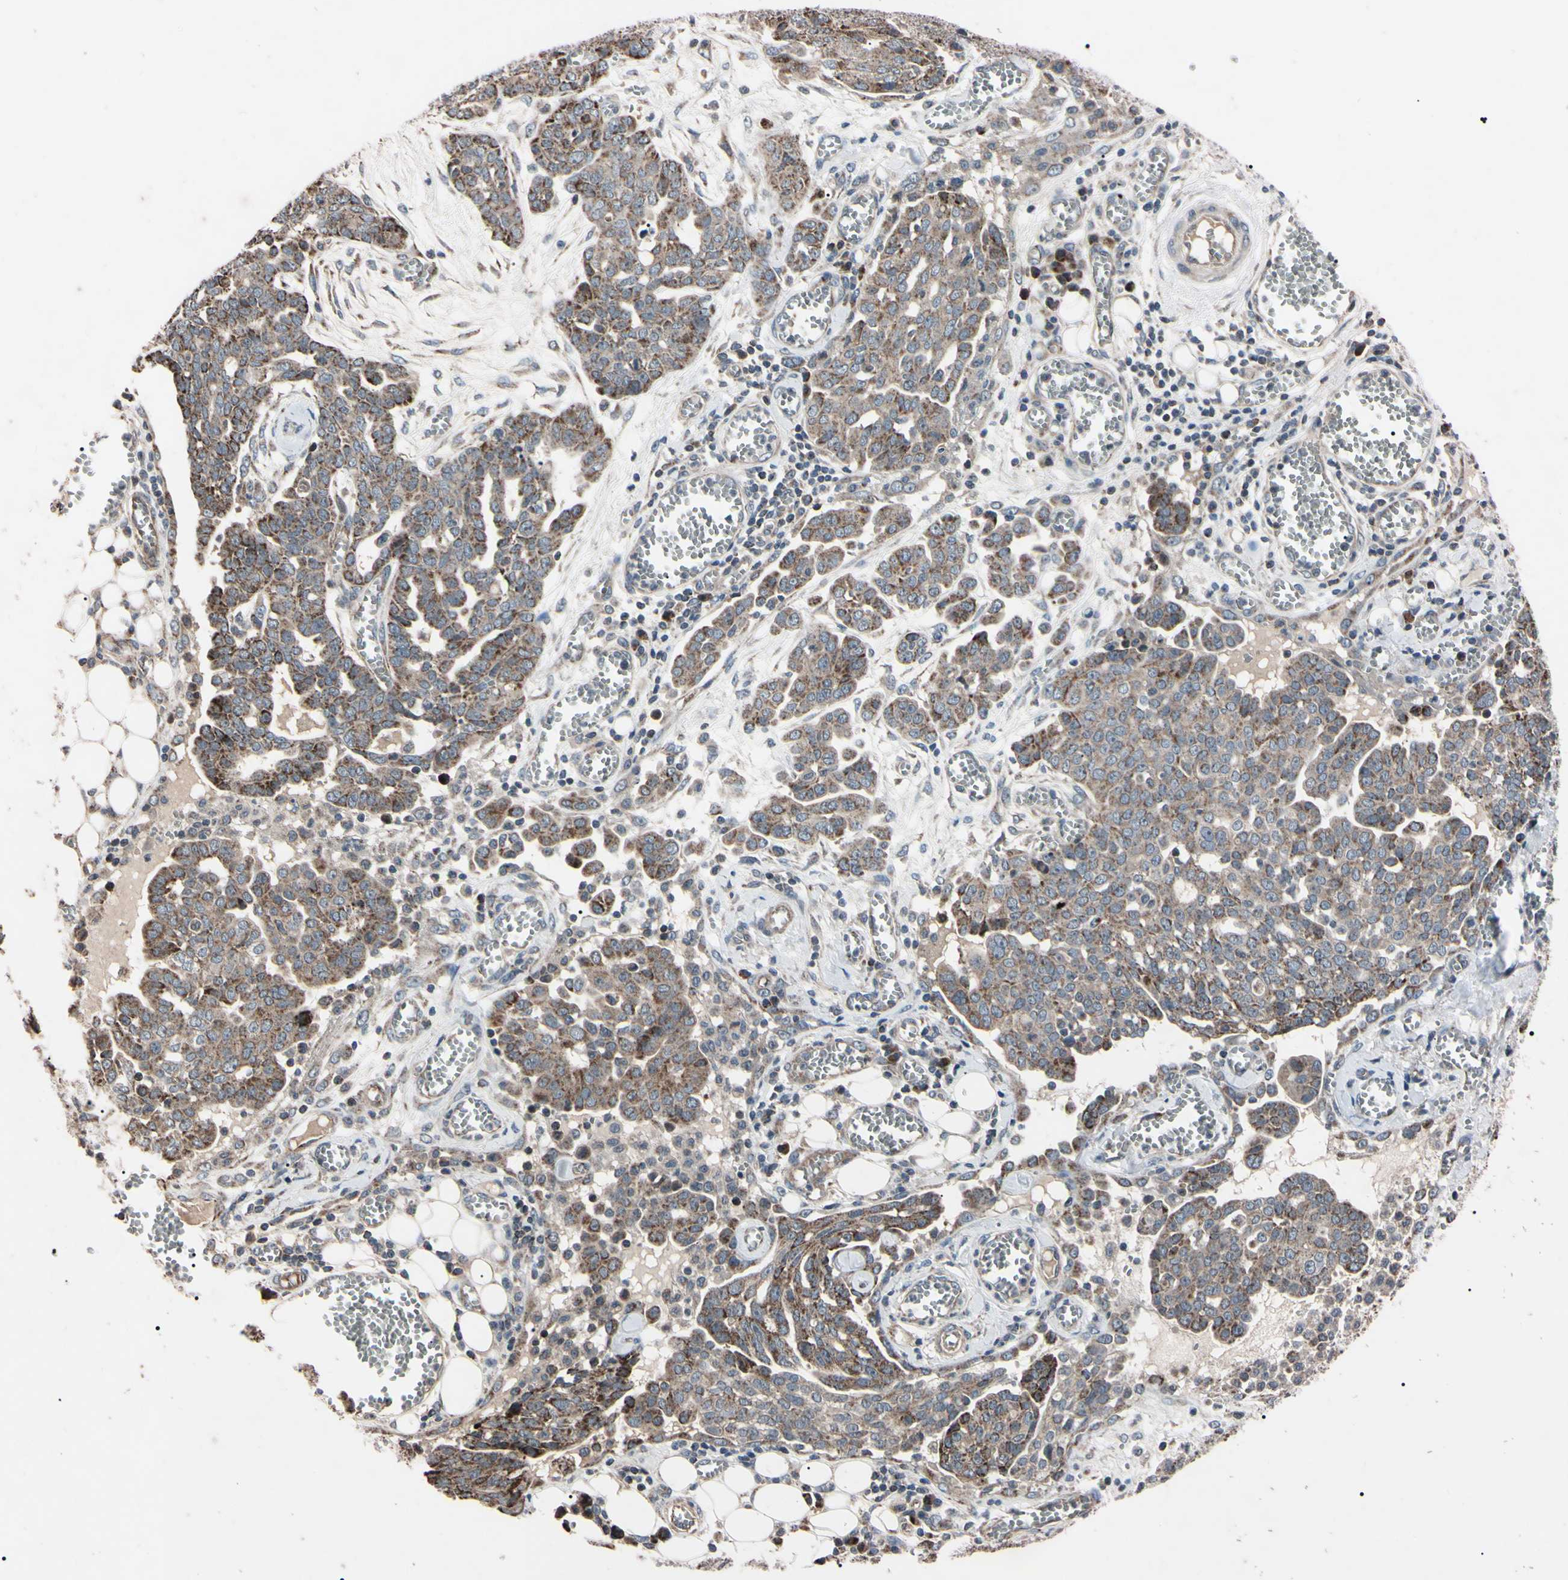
{"staining": {"intensity": "weak", "quantity": "25%-75%", "location": "cytoplasmic/membranous"}, "tissue": "ovarian cancer", "cell_type": "Tumor cells", "image_type": "cancer", "snomed": [{"axis": "morphology", "description": "Cystadenocarcinoma, serous, NOS"}, {"axis": "topography", "description": "Soft tissue"}, {"axis": "topography", "description": "Ovary"}], "caption": "Human serous cystadenocarcinoma (ovarian) stained for a protein (brown) displays weak cytoplasmic/membranous positive expression in approximately 25%-75% of tumor cells.", "gene": "TNFRSF1A", "patient": {"sex": "female", "age": 57}}